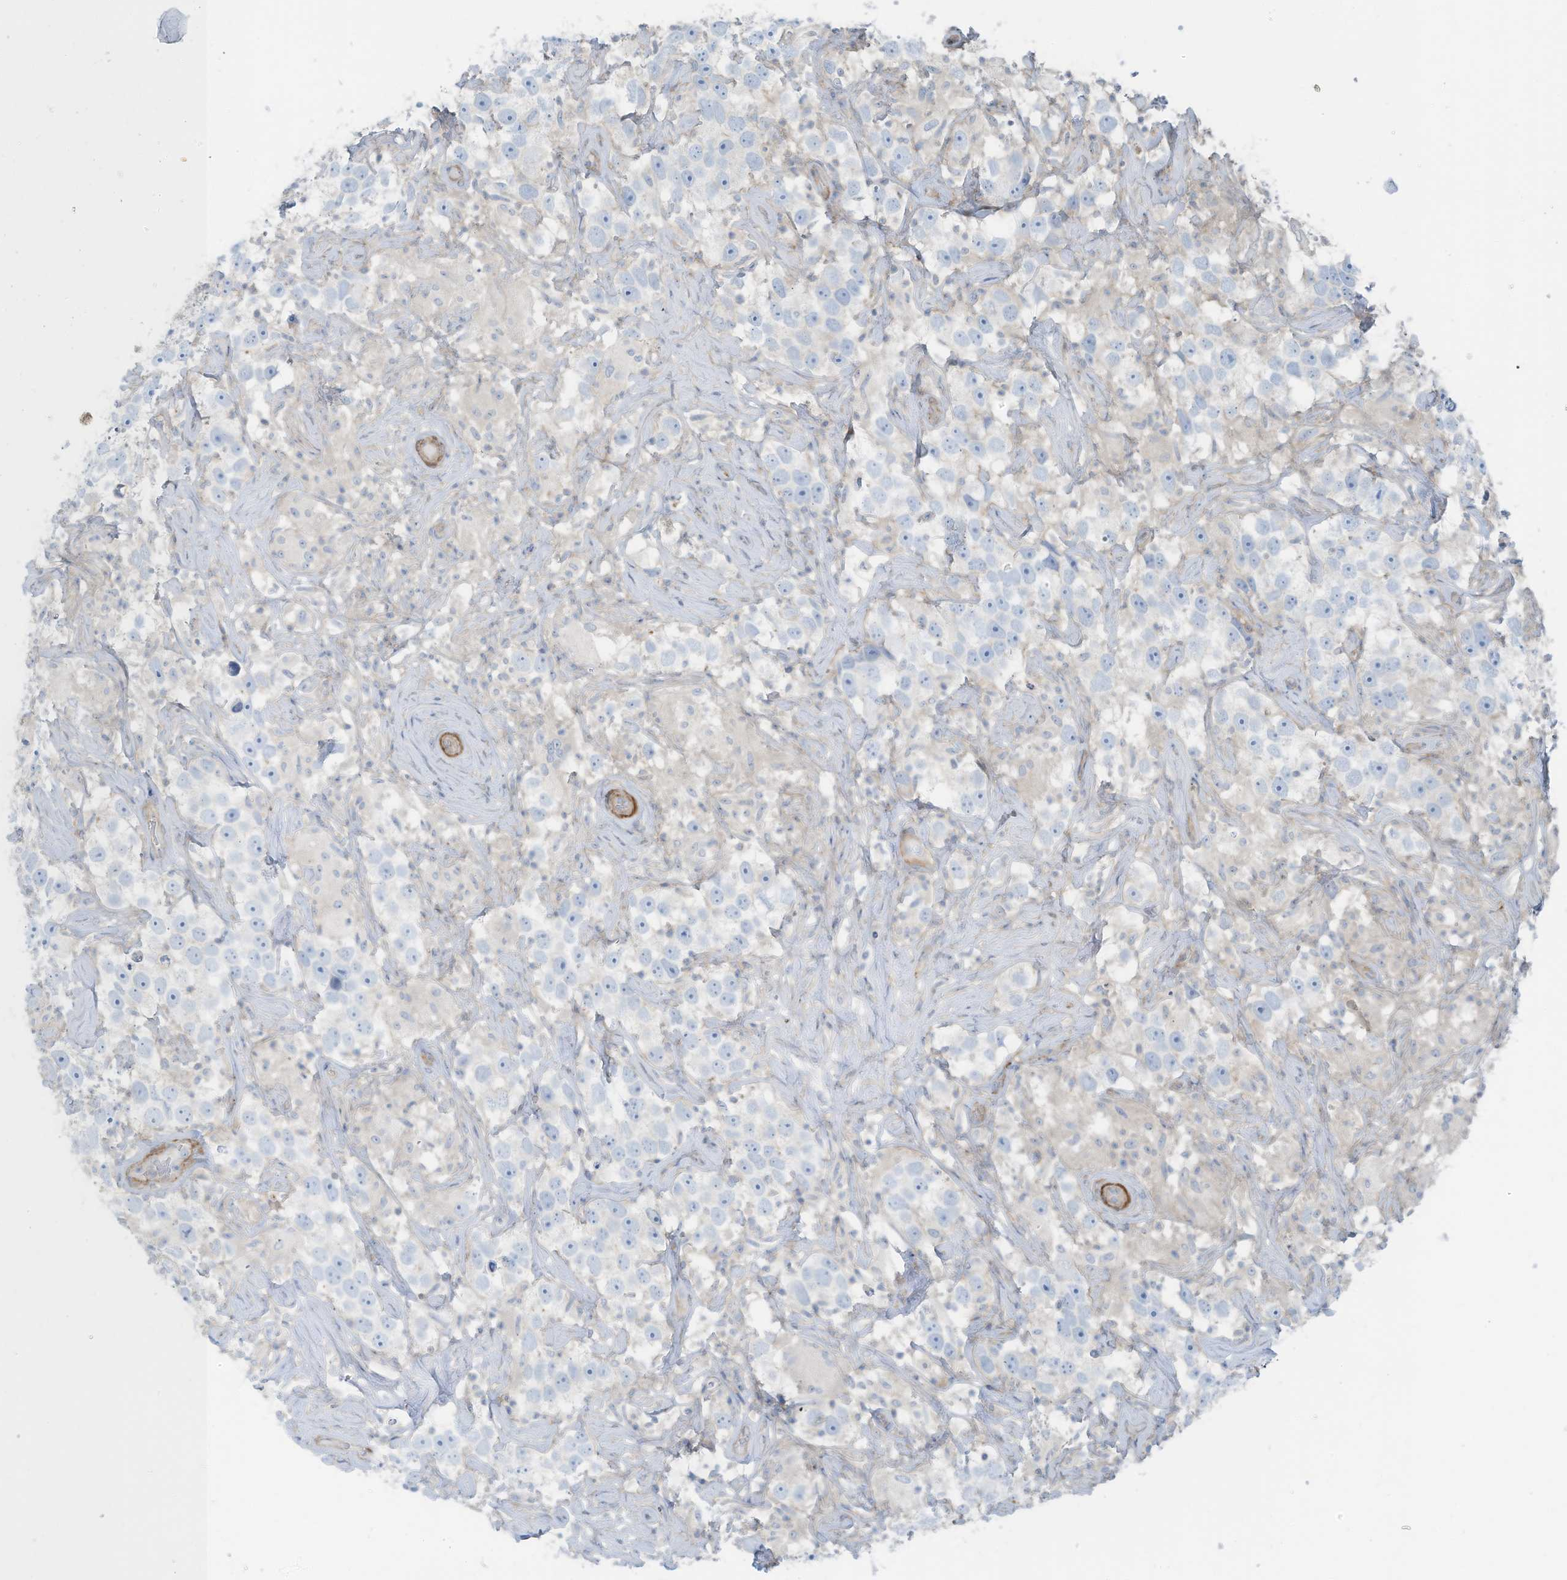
{"staining": {"intensity": "negative", "quantity": "none", "location": "none"}, "tissue": "testis cancer", "cell_type": "Tumor cells", "image_type": "cancer", "snomed": [{"axis": "morphology", "description": "Seminoma, NOS"}, {"axis": "topography", "description": "Testis"}], "caption": "Human testis cancer (seminoma) stained for a protein using immunohistochemistry reveals no positivity in tumor cells.", "gene": "ZNF846", "patient": {"sex": "male", "age": 49}}